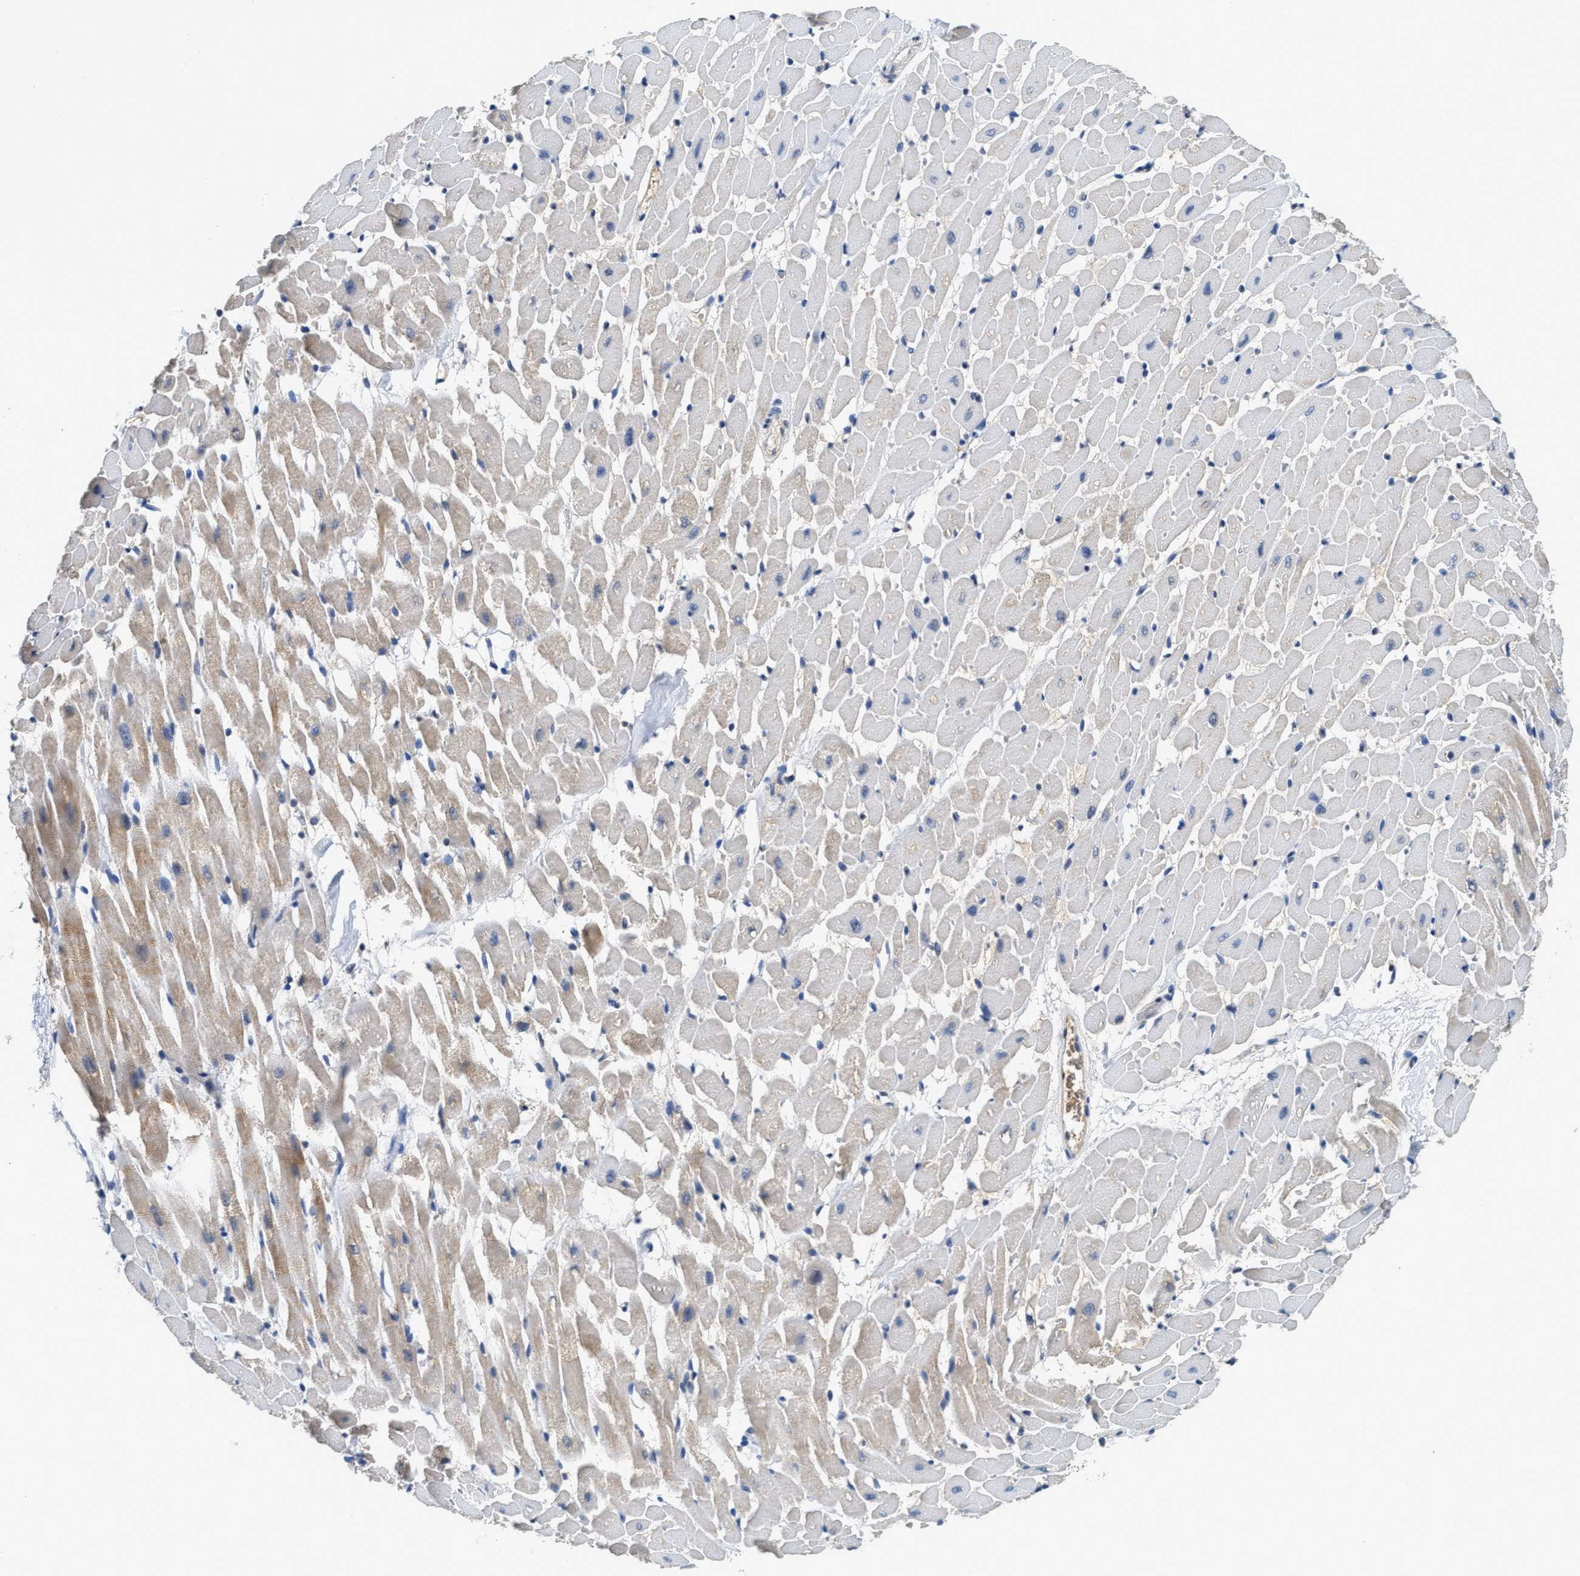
{"staining": {"intensity": "weak", "quantity": "<25%", "location": "cytoplasmic/membranous"}, "tissue": "heart muscle", "cell_type": "Cardiomyocytes", "image_type": "normal", "snomed": [{"axis": "morphology", "description": "Normal tissue, NOS"}, {"axis": "topography", "description": "Heart"}], "caption": "The immunohistochemistry micrograph has no significant positivity in cardiomyocytes of heart muscle. (DAB (3,3'-diaminobenzidine) immunohistochemistry (IHC) with hematoxylin counter stain).", "gene": "INHA", "patient": {"sex": "male", "age": 45}}